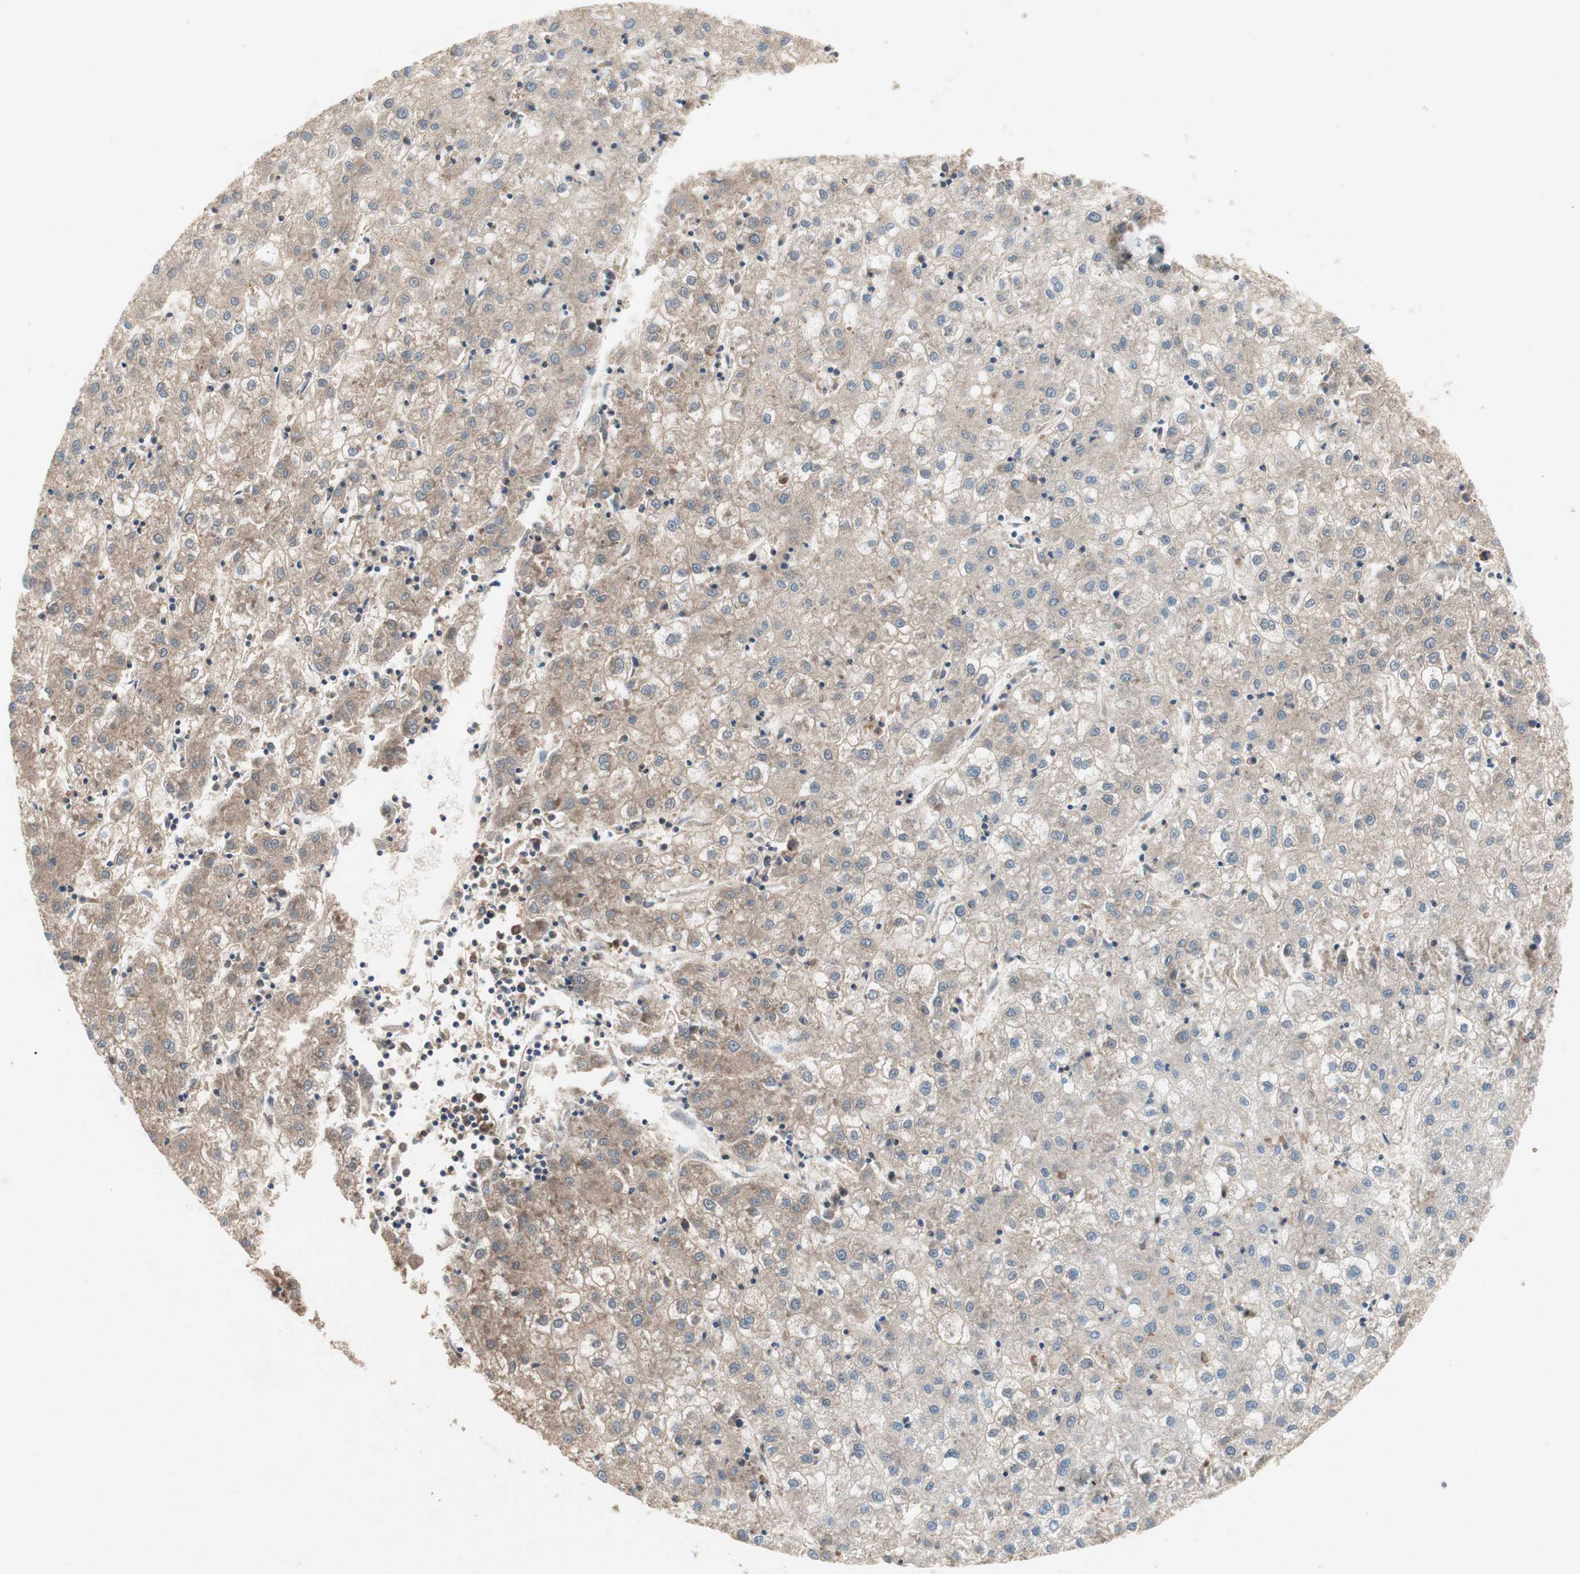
{"staining": {"intensity": "moderate", "quantity": ">75%", "location": "cytoplasmic/membranous"}, "tissue": "liver cancer", "cell_type": "Tumor cells", "image_type": "cancer", "snomed": [{"axis": "morphology", "description": "Carcinoma, Hepatocellular, NOS"}, {"axis": "topography", "description": "Liver"}], "caption": "Tumor cells reveal medium levels of moderate cytoplasmic/membranous positivity in about >75% of cells in hepatocellular carcinoma (liver).", "gene": "GART", "patient": {"sex": "male", "age": 72}}